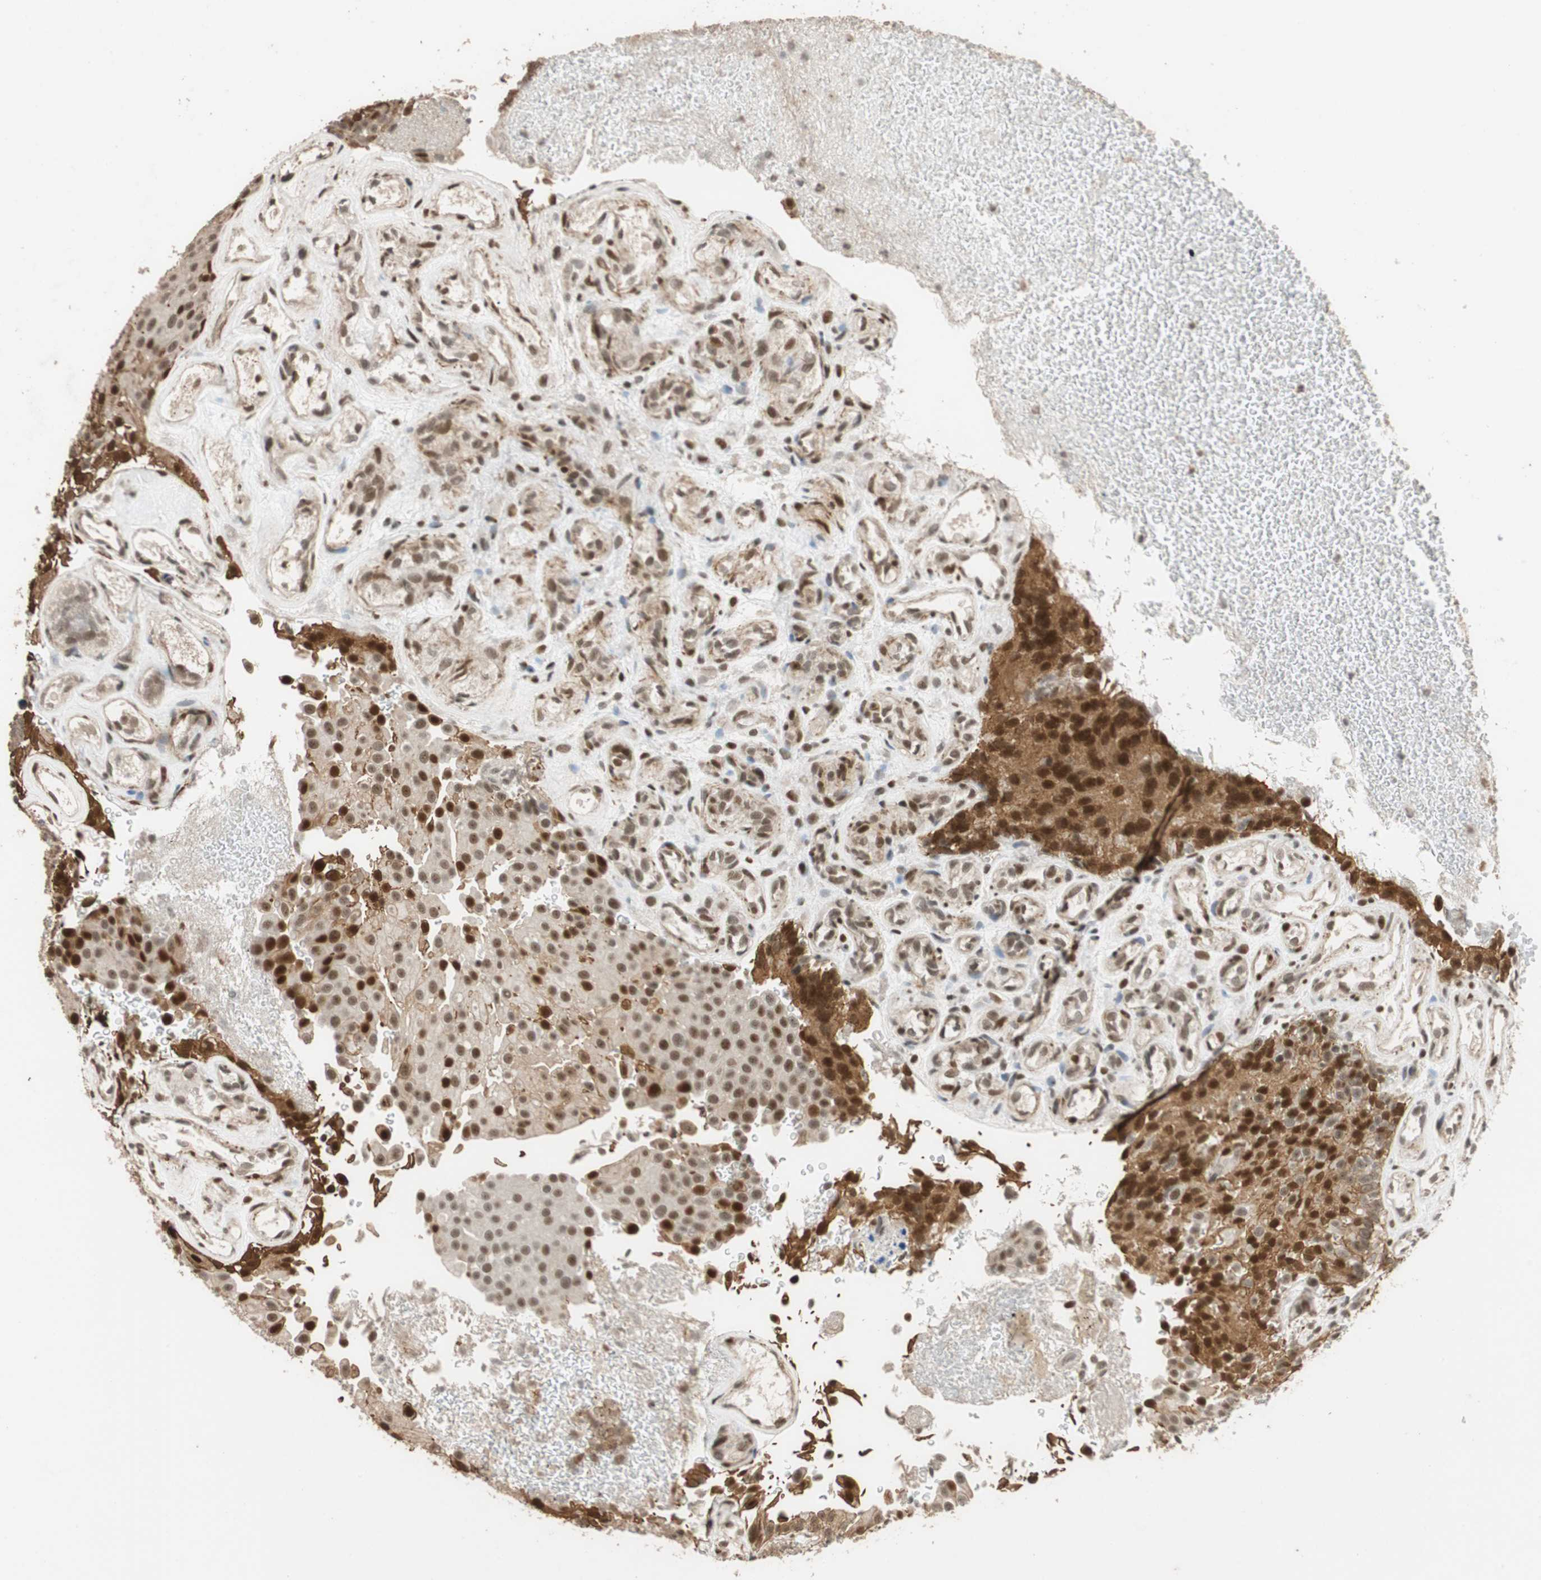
{"staining": {"intensity": "moderate", "quantity": ">75%", "location": "cytoplasmic/membranous,nuclear"}, "tissue": "urothelial cancer", "cell_type": "Tumor cells", "image_type": "cancer", "snomed": [{"axis": "morphology", "description": "Urothelial carcinoma, Low grade"}, {"axis": "topography", "description": "Urinary bladder"}], "caption": "A medium amount of moderate cytoplasmic/membranous and nuclear expression is present in approximately >75% of tumor cells in urothelial cancer tissue. The protein is shown in brown color, while the nuclei are stained blue.", "gene": "CDC5L", "patient": {"sex": "male", "age": 78}}